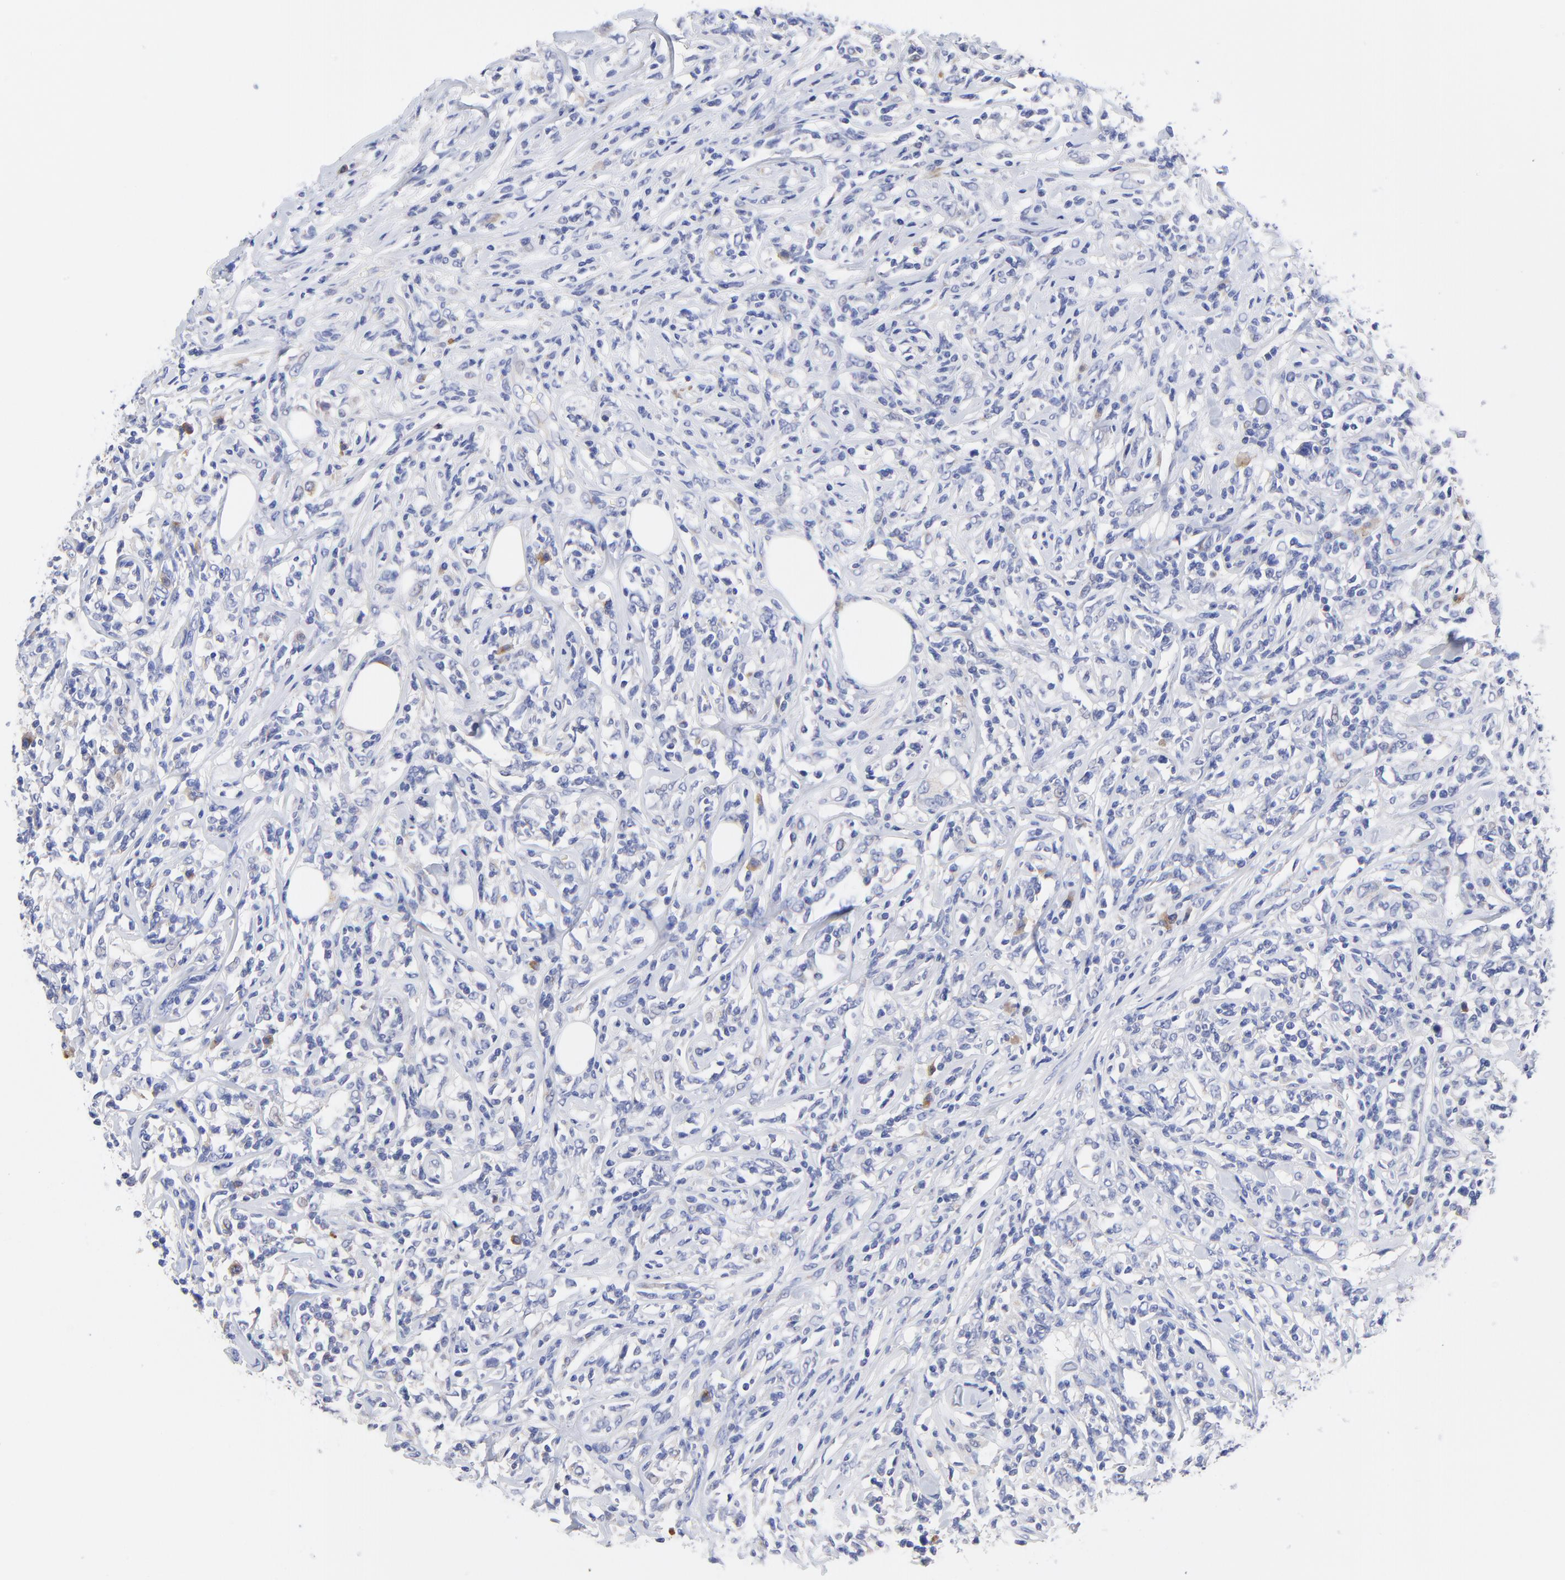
{"staining": {"intensity": "moderate", "quantity": "<25%", "location": "cytoplasmic/membranous"}, "tissue": "lymphoma", "cell_type": "Tumor cells", "image_type": "cancer", "snomed": [{"axis": "morphology", "description": "Malignant lymphoma, non-Hodgkin's type, High grade"}, {"axis": "topography", "description": "Lymph node"}], "caption": "IHC histopathology image of neoplastic tissue: human lymphoma stained using immunohistochemistry exhibits low levels of moderate protein expression localized specifically in the cytoplasmic/membranous of tumor cells, appearing as a cytoplasmic/membranous brown color.", "gene": "LAX1", "patient": {"sex": "female", "age": 84}}